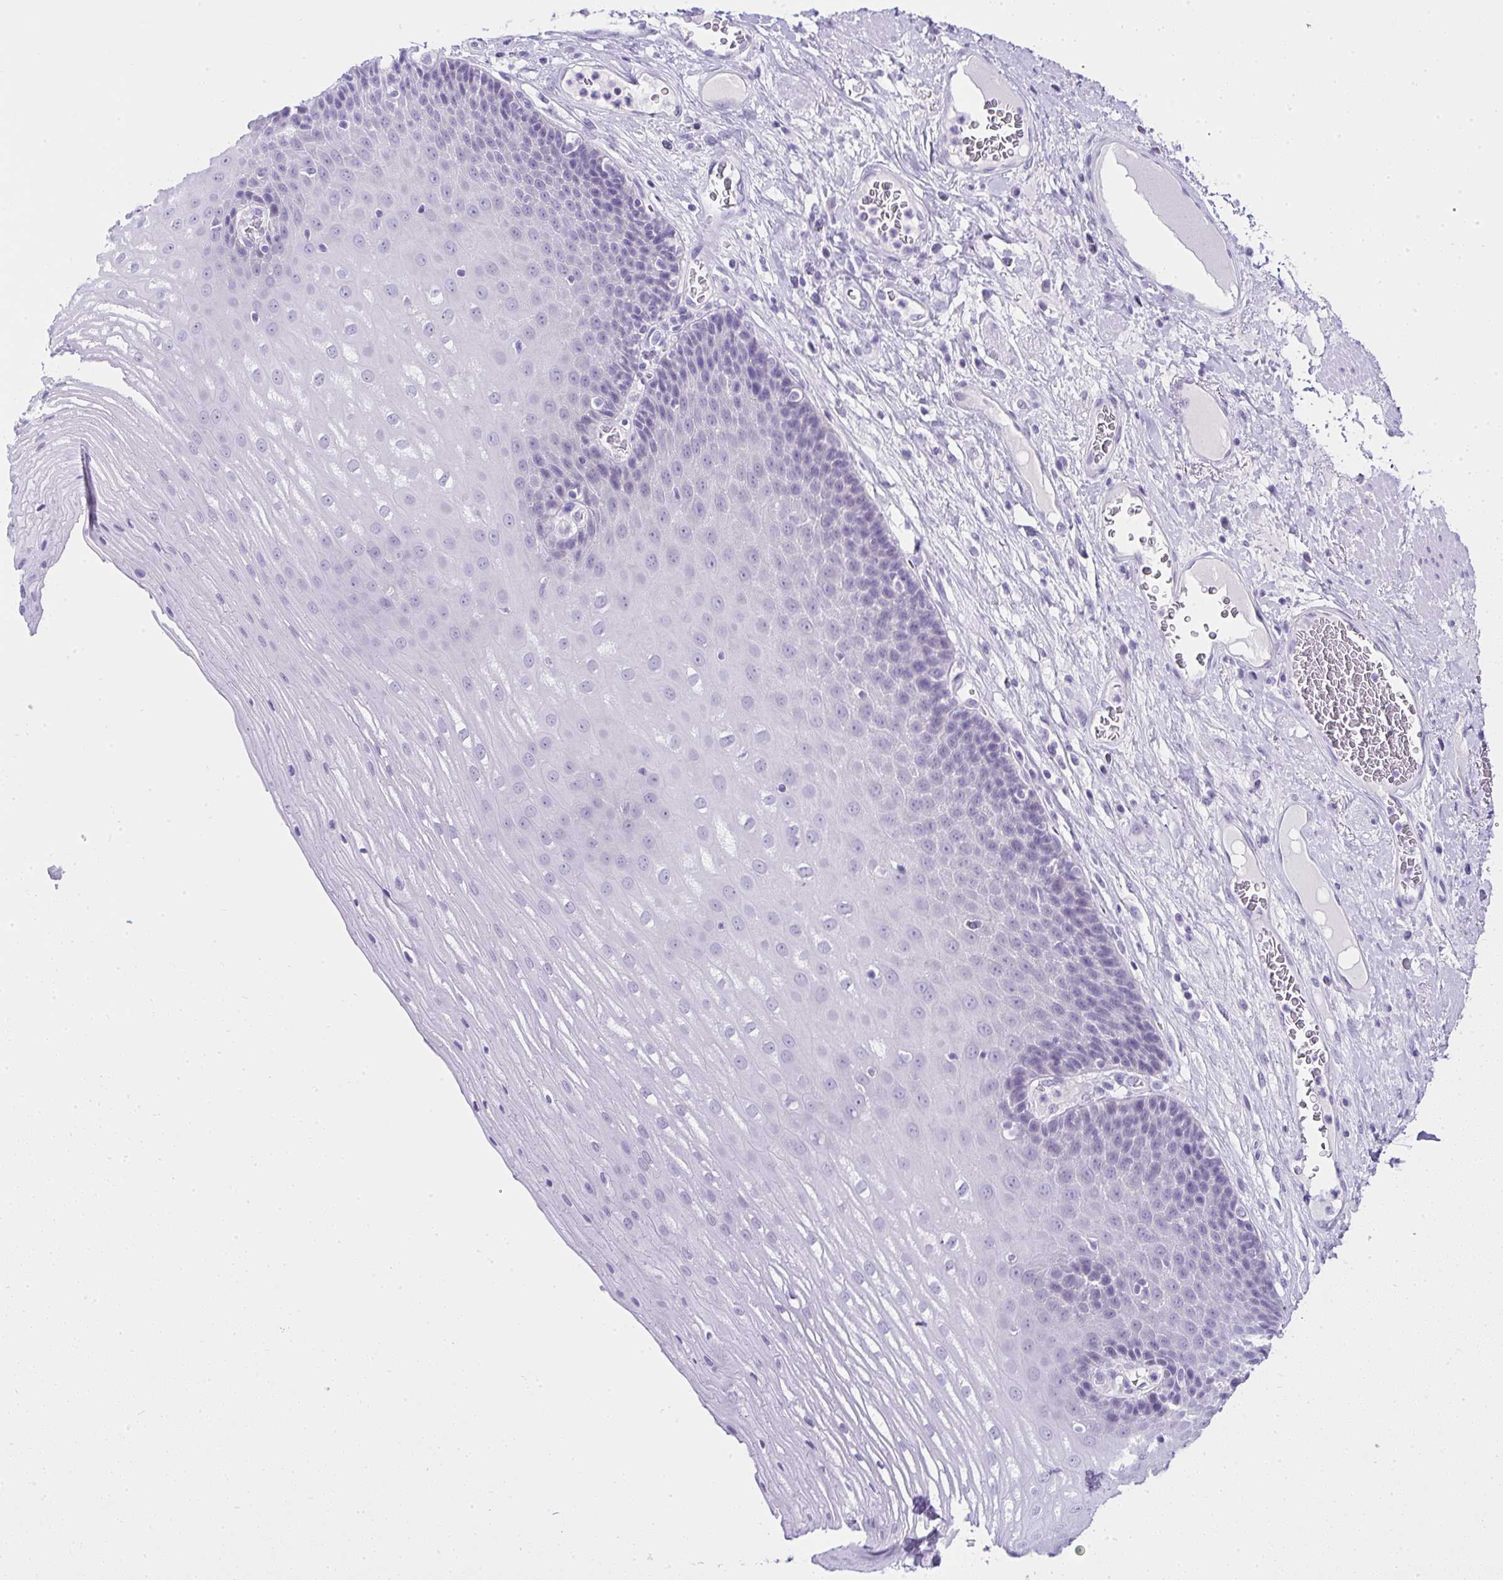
{"staining": {"intensity": "negative", "quantity": "none", "location": "none"}, "tissue": "esophagus", "cell_type": "Squamous epithelial cells", "image_type": "normal", "snomed": [{"axis": "morphology", "description": "Normal tissue, NOS"}, {"axis": "topography", "description": "Esophagus"}], "caption": "The micrograph reveals no significant staining in squamous epithelial cells of esophagus.", "gene": "RNF183", "patient": {"sex": "male", "age": 62}}